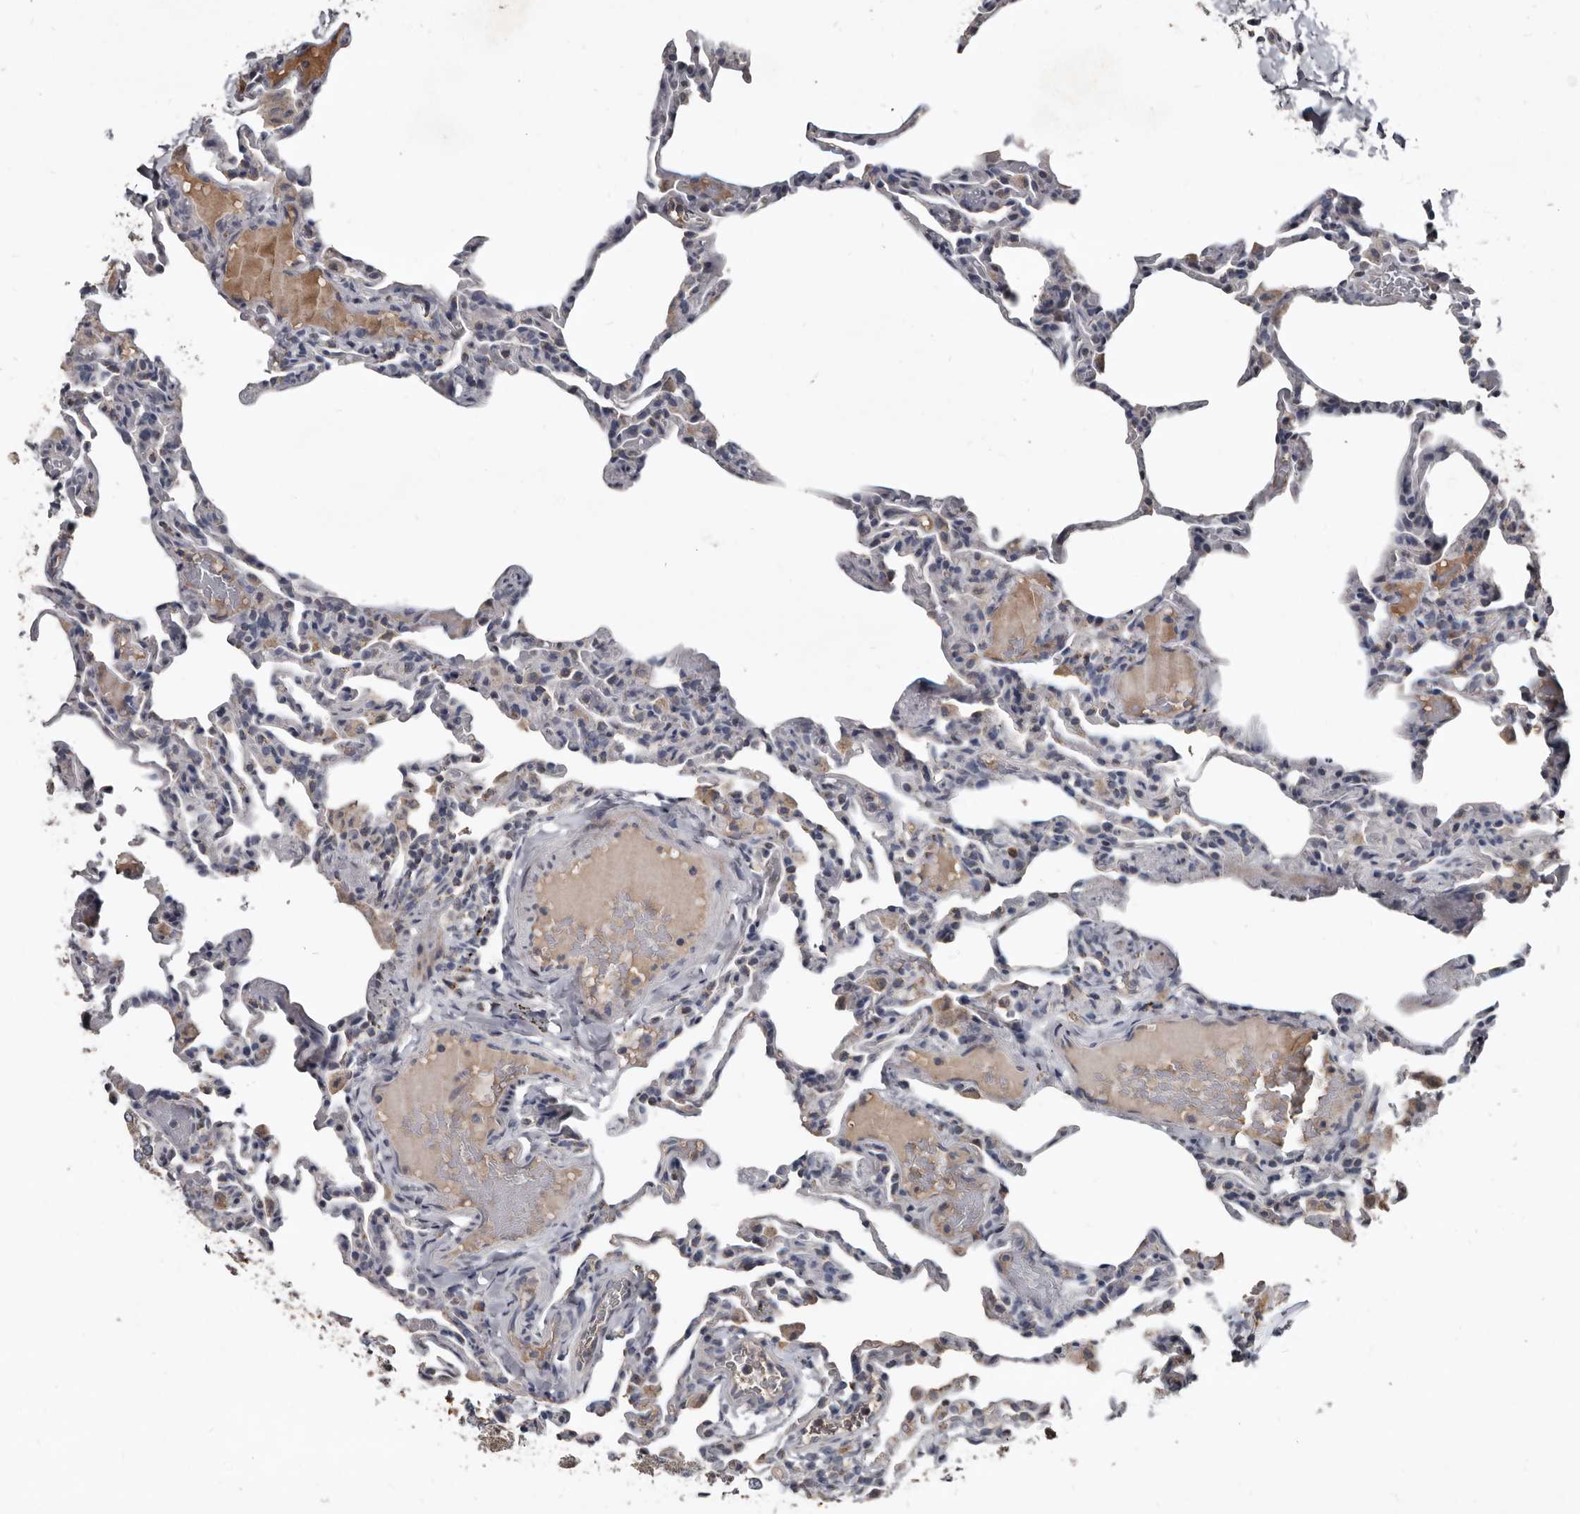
{"staining": {"intensity": "negative", "quantity": "none", "location": "none"}, "tissue": "lung", "cell_type": "Alveolar cells", "image_type": "normal", "snomed": [{"axis": "morphology", "description": "Normal tissue, NOS"}, {"axis": "topography", "description": "Lung"}], "caption": "An immunohistochemistry (IHC) image of normal lung is shown. There is no staining in alveolar cells of lung. (DAB IHC visualized using brightfield microscopy, high magnification).", "gene": "GREB1", "patient": {"sex": "male", "age": 20}}